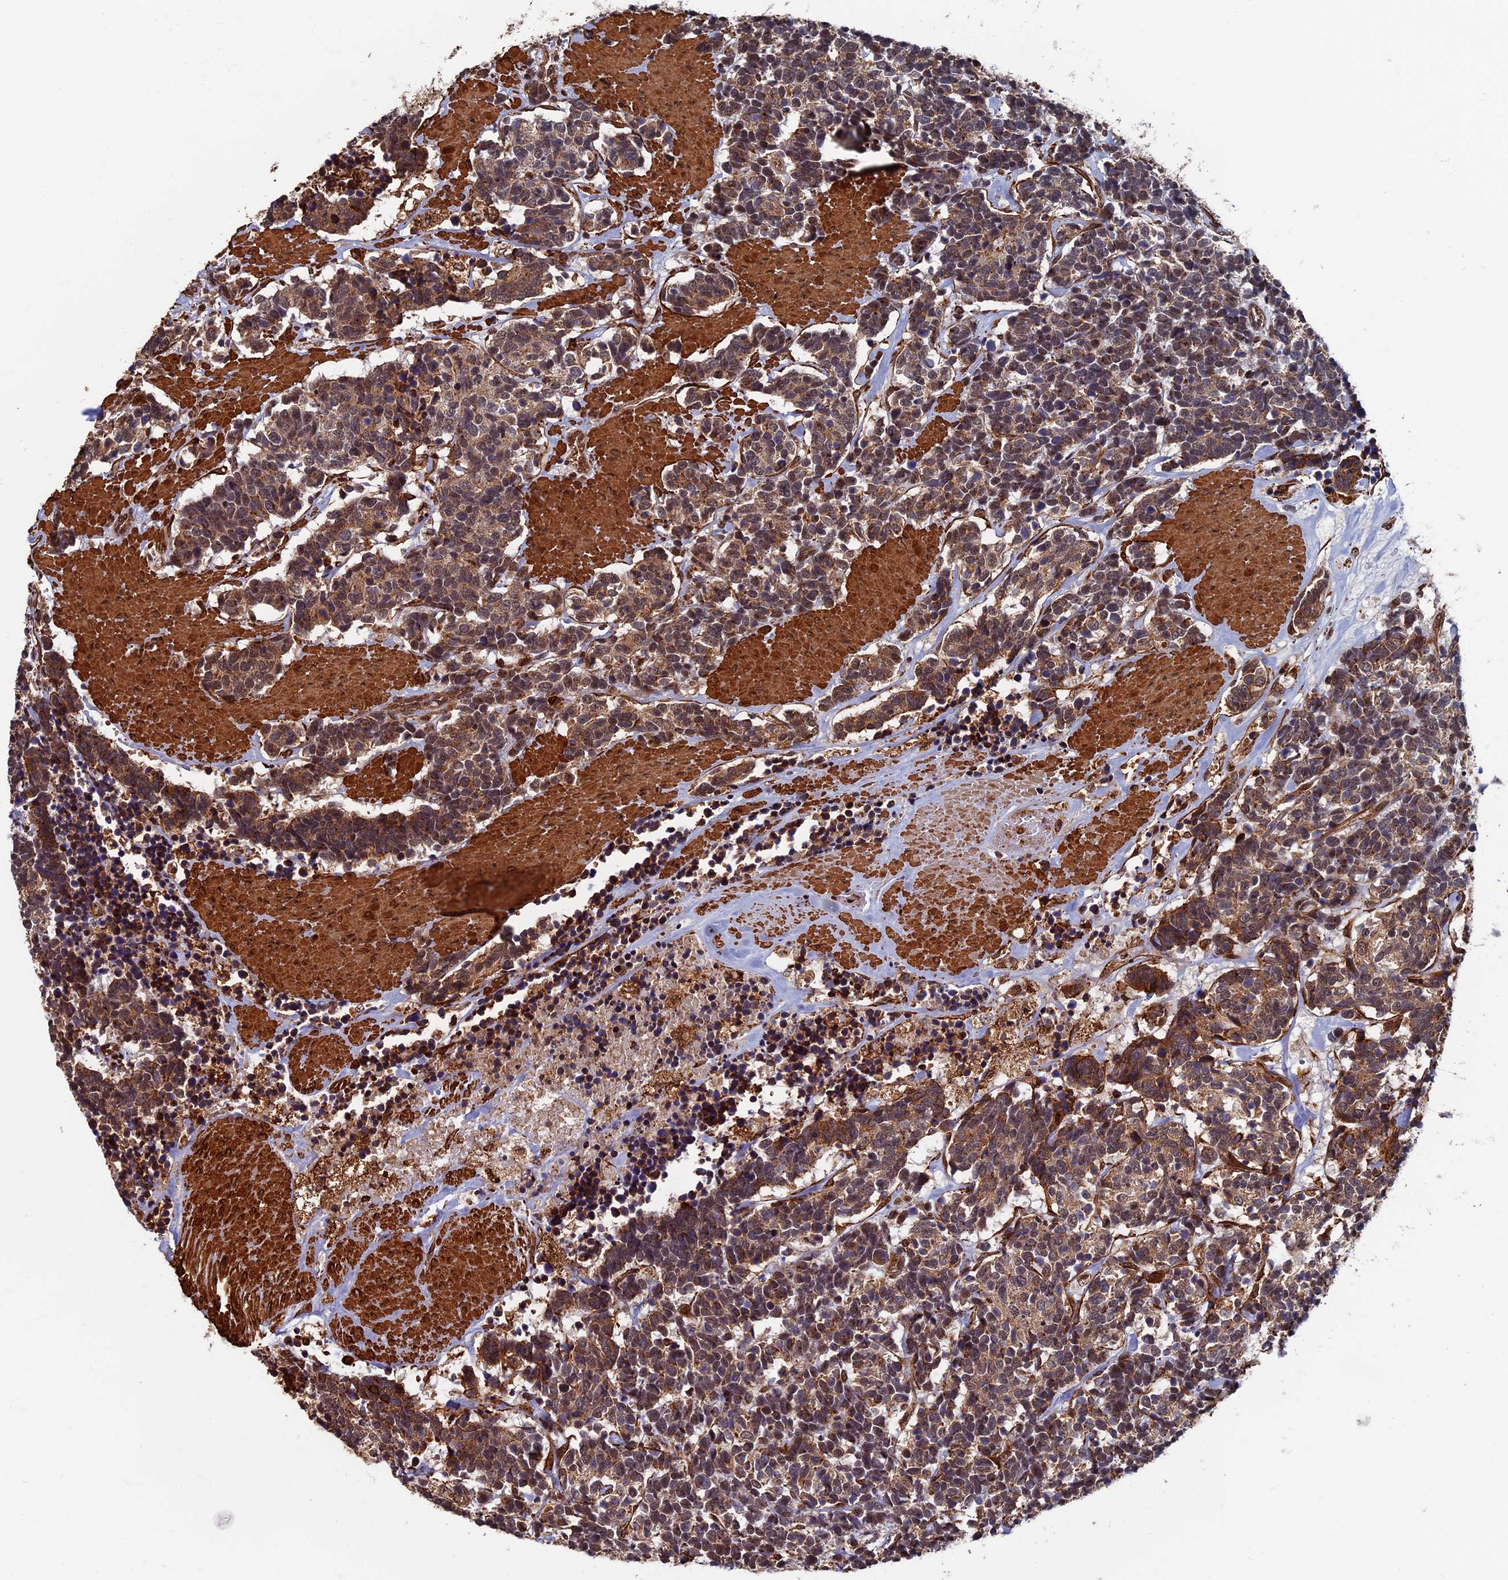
{"staining": {"intensity": "moderate", "quantity": ">75%", "location": "cytoplasmic/membranous"}, "tissue": "carcinoid", "cell_type": "Tumor cells", "image_type": "cancer", "snomed": [{"axis": "morphology", "description": "Carcinoma, NOS"}, {"axis": "morphology", "description": "Carcinoid, malignant, NOS"}, {"axis": "topography", "description": "Urinary bladder"}], "caption": "Tumor cells reveal moderate cytoplasmic/membranous positivity in about >75% of cells in carcinoma.", "gene": "CTDP1", "patient": {"sex": "male", "age": 57}}